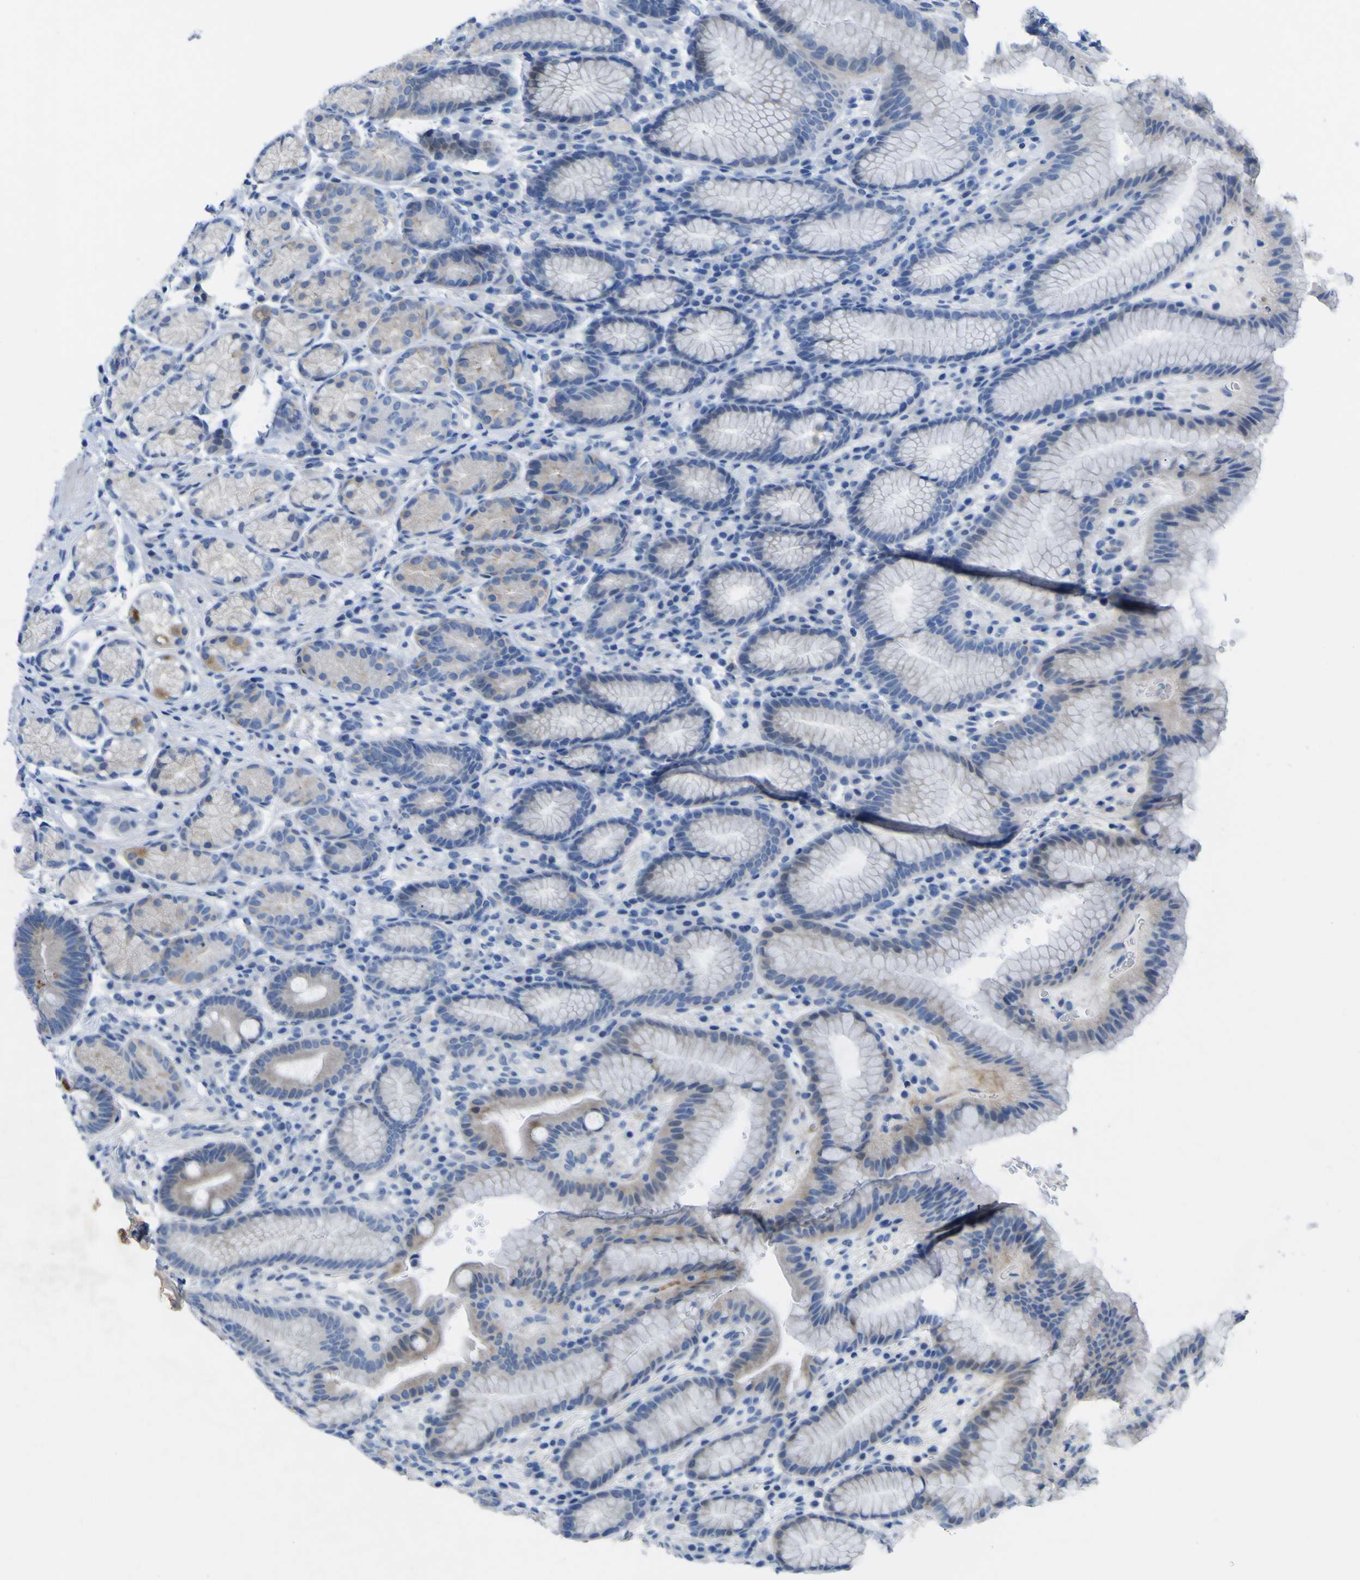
{"staining": {"intensity": "weak", "quantity": "25%-75%", "location": "cytoplasmic/membranous"}, "tissue": "stomach", "cell_type": "Glandular cells", "image_type": "normal", "snomed": [{"axis": "morphology", "description": "Normal tissue, NOS"}, {"axis": "topography", "description": "Stomach, lower"}], "caption": "Immunohistochemistry (IHC) photomicrograph of unremarkable stomach: human stomach stained using immunohistochemistry (IHC) displays low levels of weak protein expression localized specifically in the cytoplasmic/membranous of glandular cells, appearing as a cytoplasmic/membranous brown color.", "gene": "NAV1", "patient": {"sex": "male", "age": 52}}